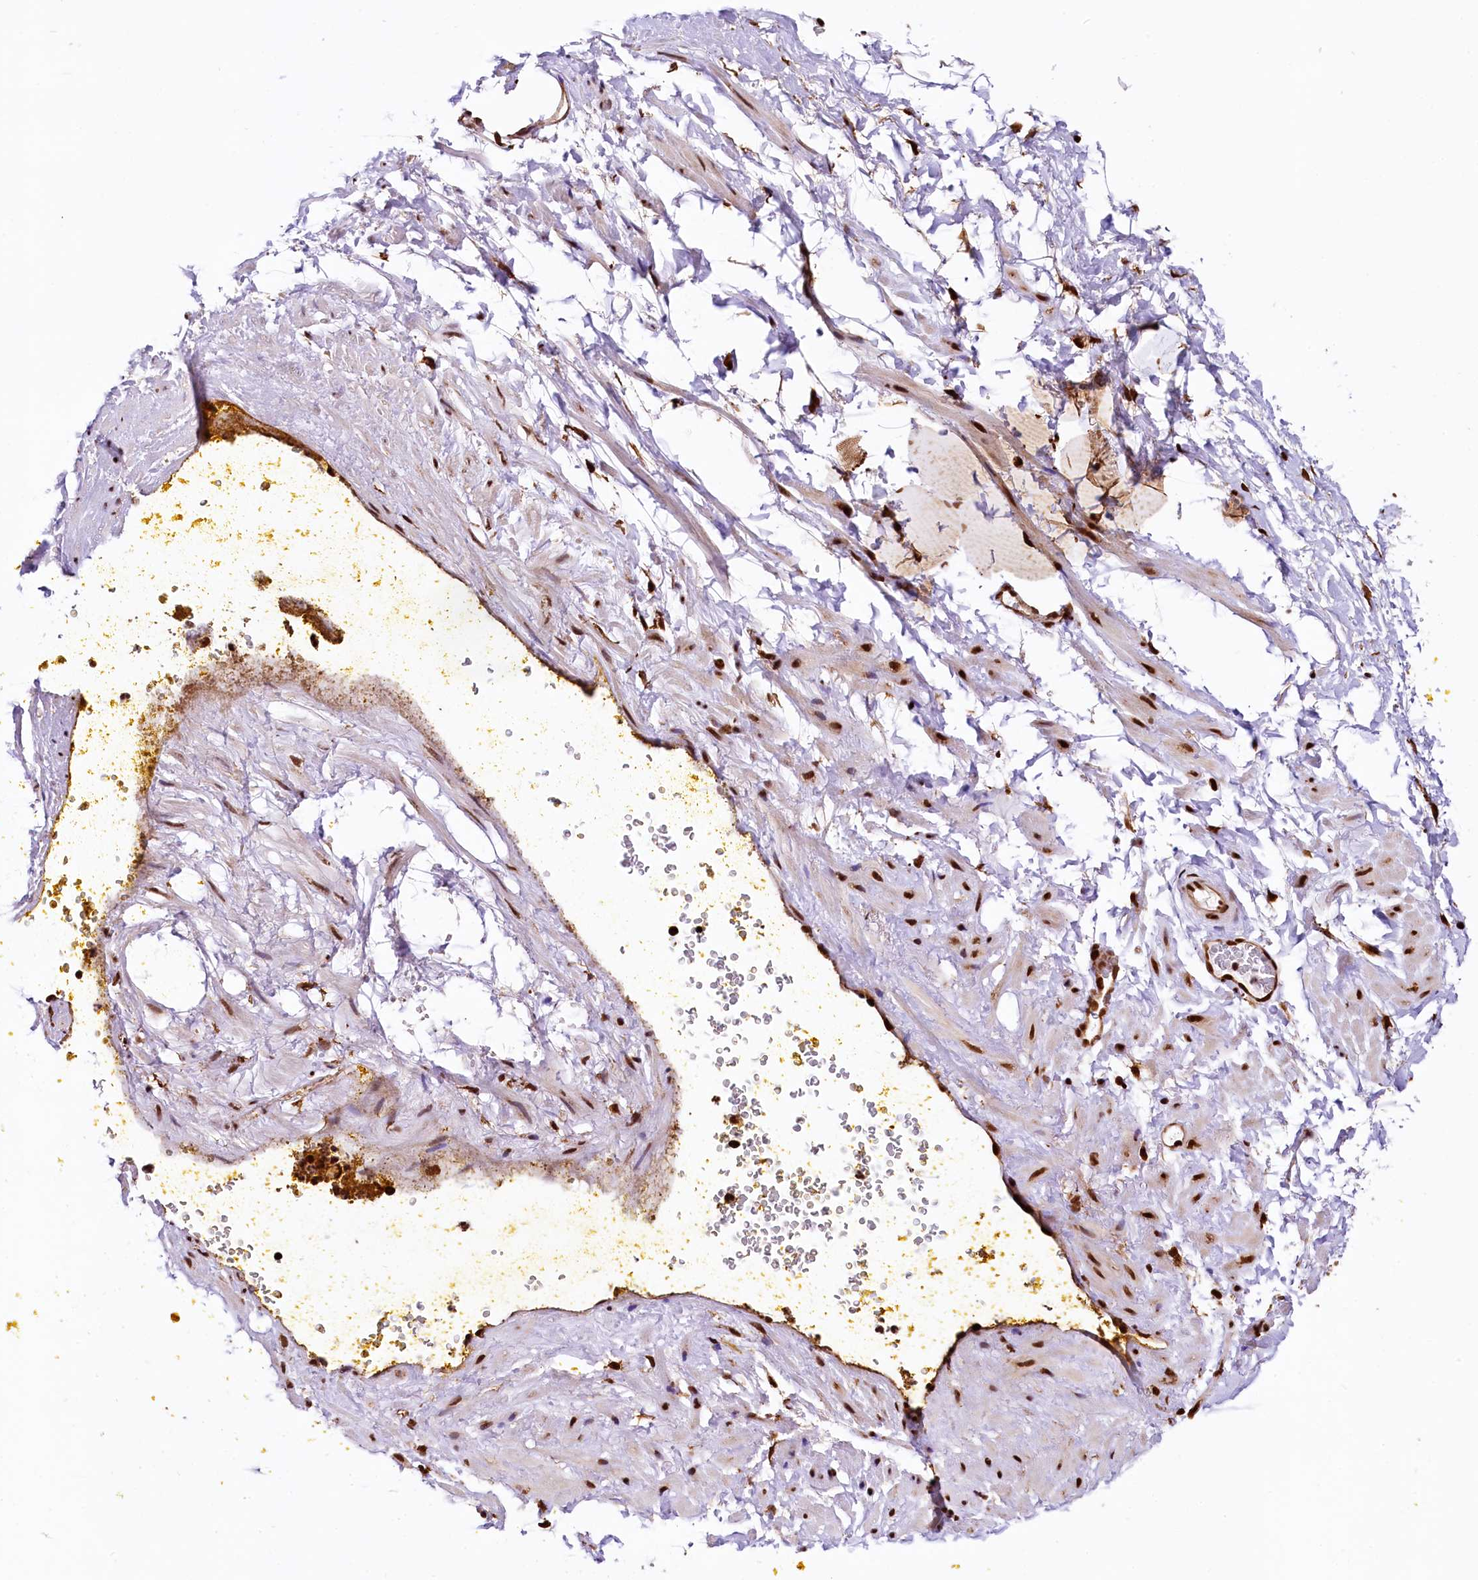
{"staining": {"intensity": "strong", "quantity": ">75%", "location": "nuclear"}, "tissue": "soft tissue", "cell_type": "Fibroblasts", "image_type": "normal", "snomed": [{"axis": "morphology", "description": "Normal tissue, NOS"}, {"axis": "morphology", "description": "Adenocarcinoma, Low grade"}, {"axis": "topography", "description": "Prostate"}, {"axis": "topography", "description": "Peripheral nerve tissue"}], "caption": "This is a micrograph of immunohistochemistry (IHC) staining of normal soft tissue, which shows strong staining in the nuclear of fibroblasts.", "gene": "PDS5B", "patient": {"sex": "male", "age": 63}}